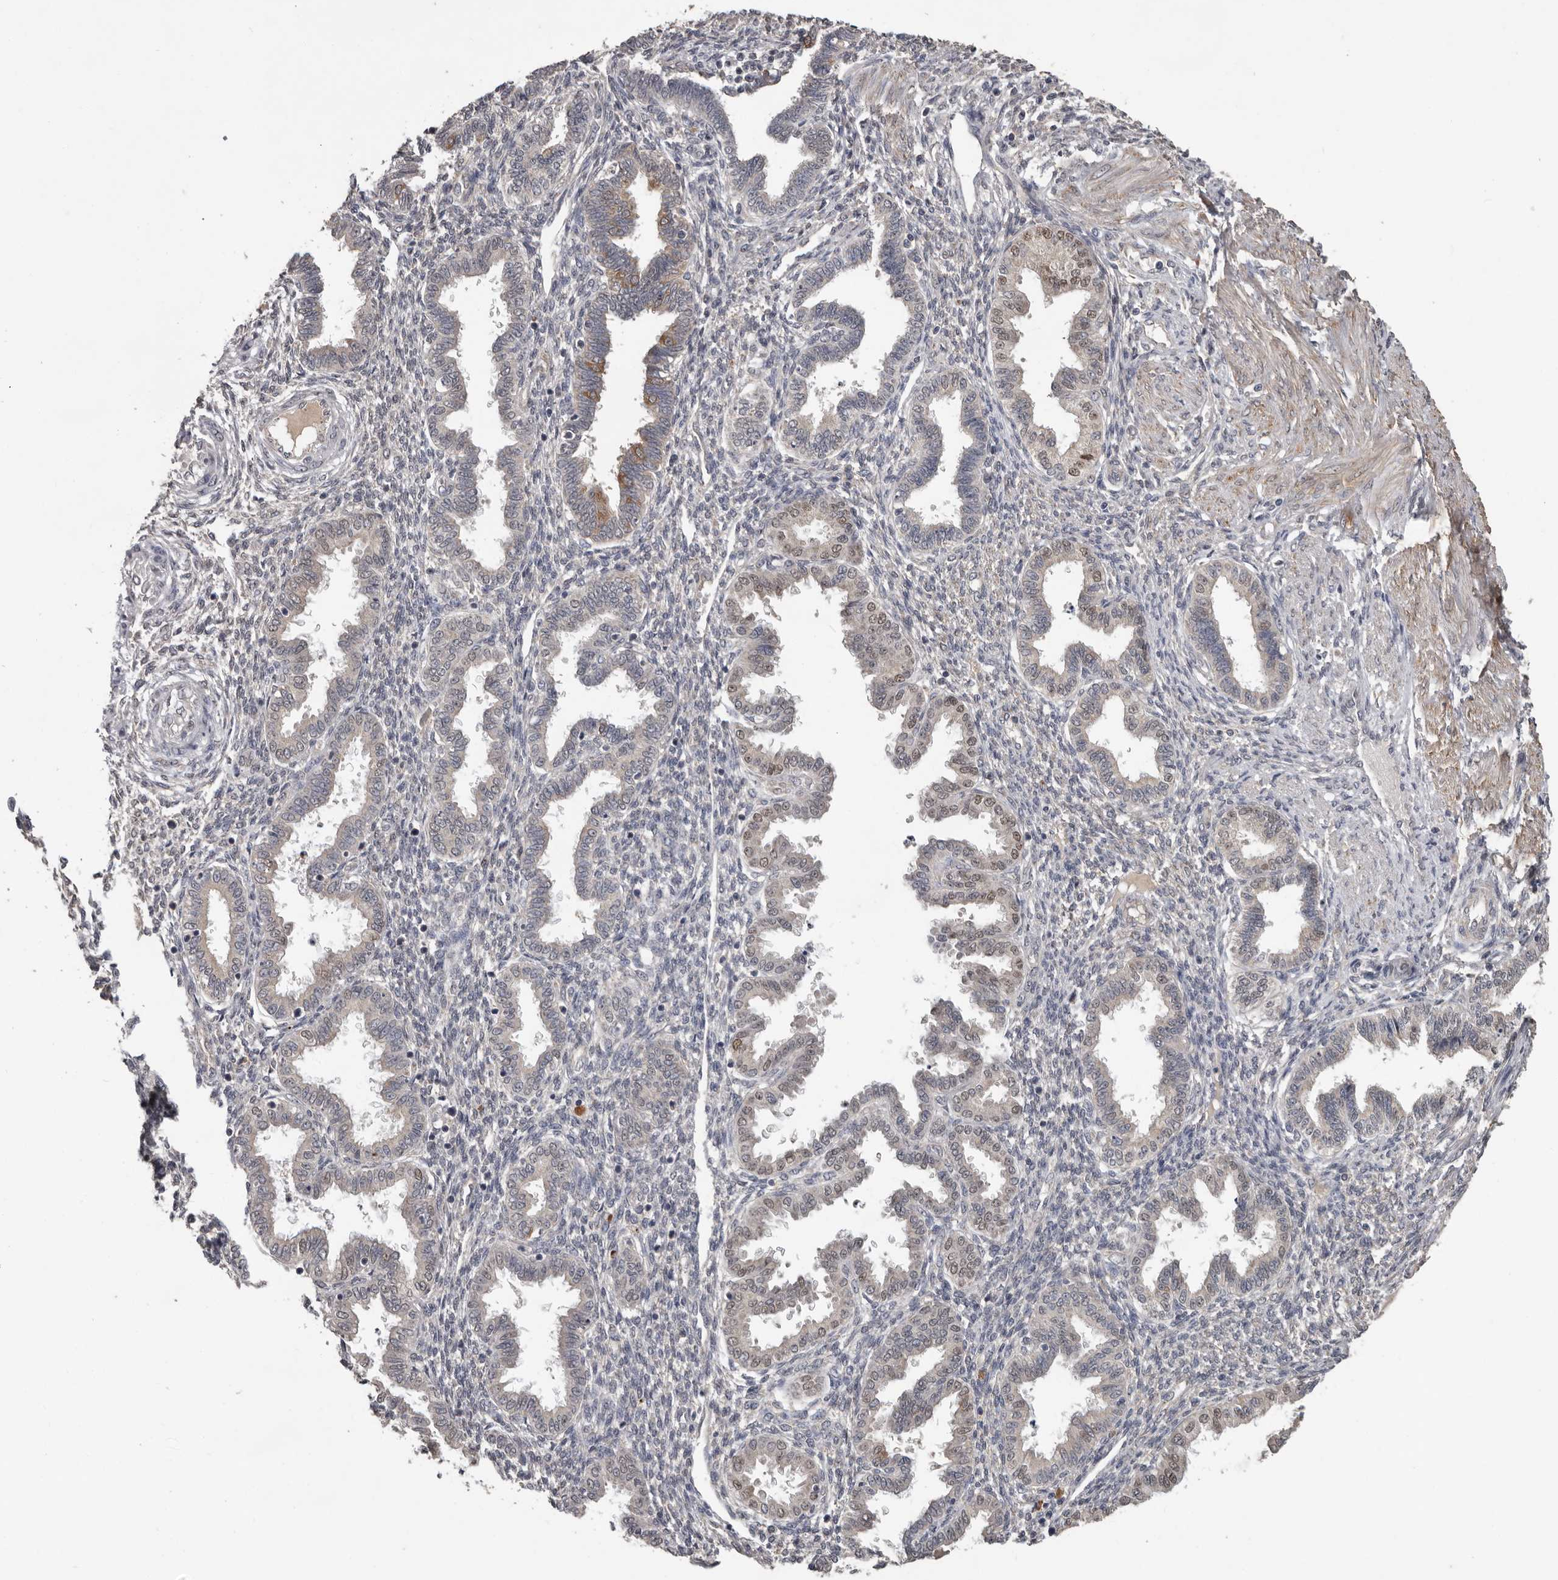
{"staining": {"intensity": "negative", "quantity": "none", "location": "none"}, "tissue": "endometrium", "cell_type": "Cells in endometrial stroma", "image_type": "normal", "snomed": [{"axis": "morphology", "description": "Normal tissue, NOS"}, {"axis": "topography", "description": "Endometrium"}], "caption": "High power microscopy histopathology image of an immunohistochemistry (IHC) histopathology image of unremarkable endometrium, revealing no significant expression in cells in endometrial stroma. The staining is performed using DAB brown chromogen with nuclei counter-stained in using hematoxylin.", "gene": "MTF1", "patient": {"sex": "female", "age": 33}}